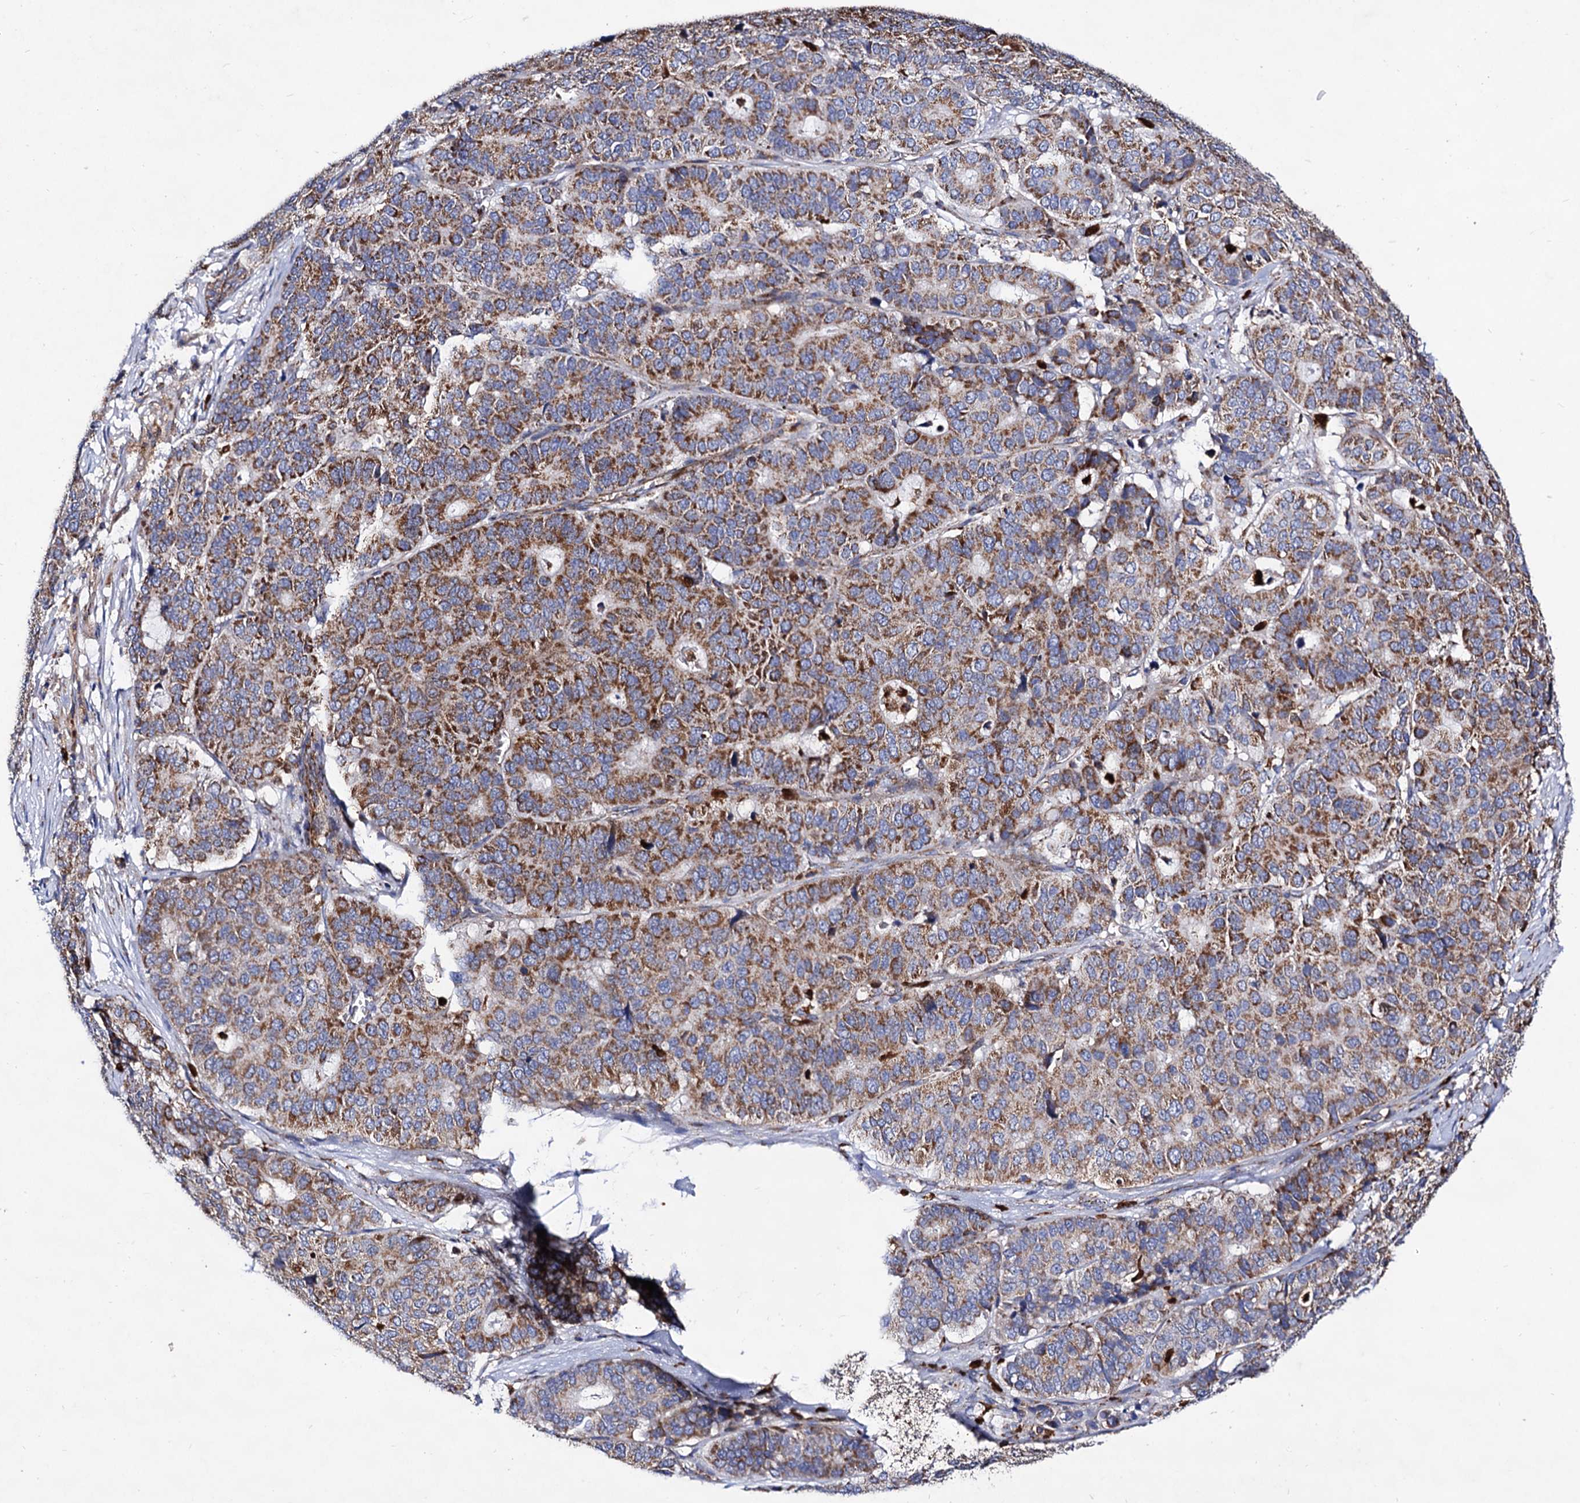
{"staining": {"intensity": "moderate", "quantity": ">75%", "location": "cytoplasmic/membranous"}, "tissue": "pancreatic cancer", "cell_type": "Tumor cells", "image_type": "cancer", "snomed": [{"axis": "morphology", "description": "Adenocarcinoma, NOS"}, {"axis": "topography", "description": "Pancreas"}], "caption": "The image displays a brown stain indicating the presence of a protein in the cytoplasmic/membranous of tumor cells in pancreatic adenocarcinoma. Ihc stains the protein of interest in brown and the nuclei are stained blue.", "gene": "ACAD9", "patient": {"sex": "male", "age": 50}}